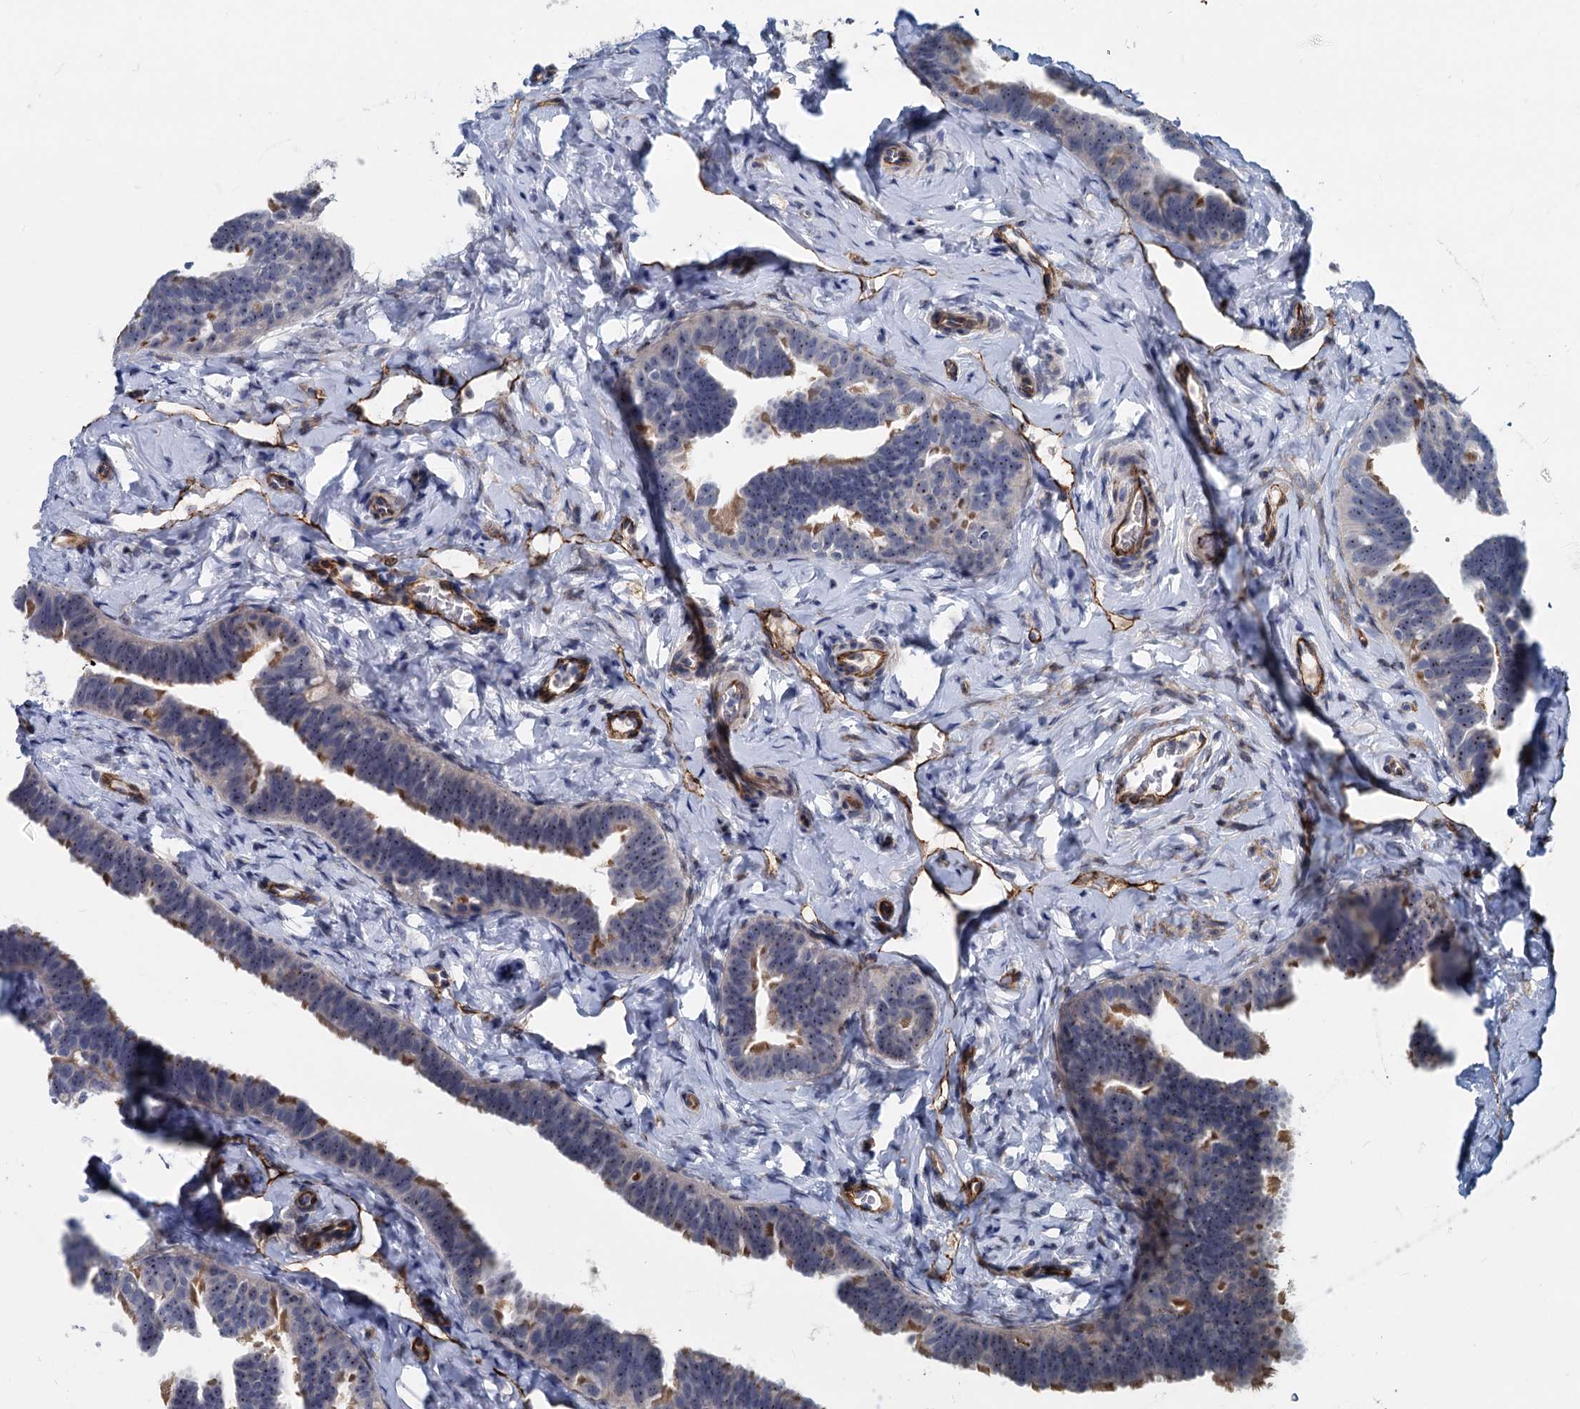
{"staining": {"intensity": "moderate", "quantity": "25%-75%", "location": "cytoplasmic/membranous,nuclear"}, "tissue": "fallopian tube", "cell_type": "Glandular cells", "image_type": "normal", "snomed": [{"axis": "morphology", "description": "Normal tissue, NOS"}, {"axis": "topography", "description": "Fallopian tube"}], "caption": "Immunohistochemical staining of benign human fallopian tube reveals moderate cytoplasmic/membranous,nuclear protein positivity in approximately 25%-75% of glandular cells. (IHC, brightfield microscopy, high magnification).", "gene": "ASXL3", "patient": {"sex": "female", "age": 65}}